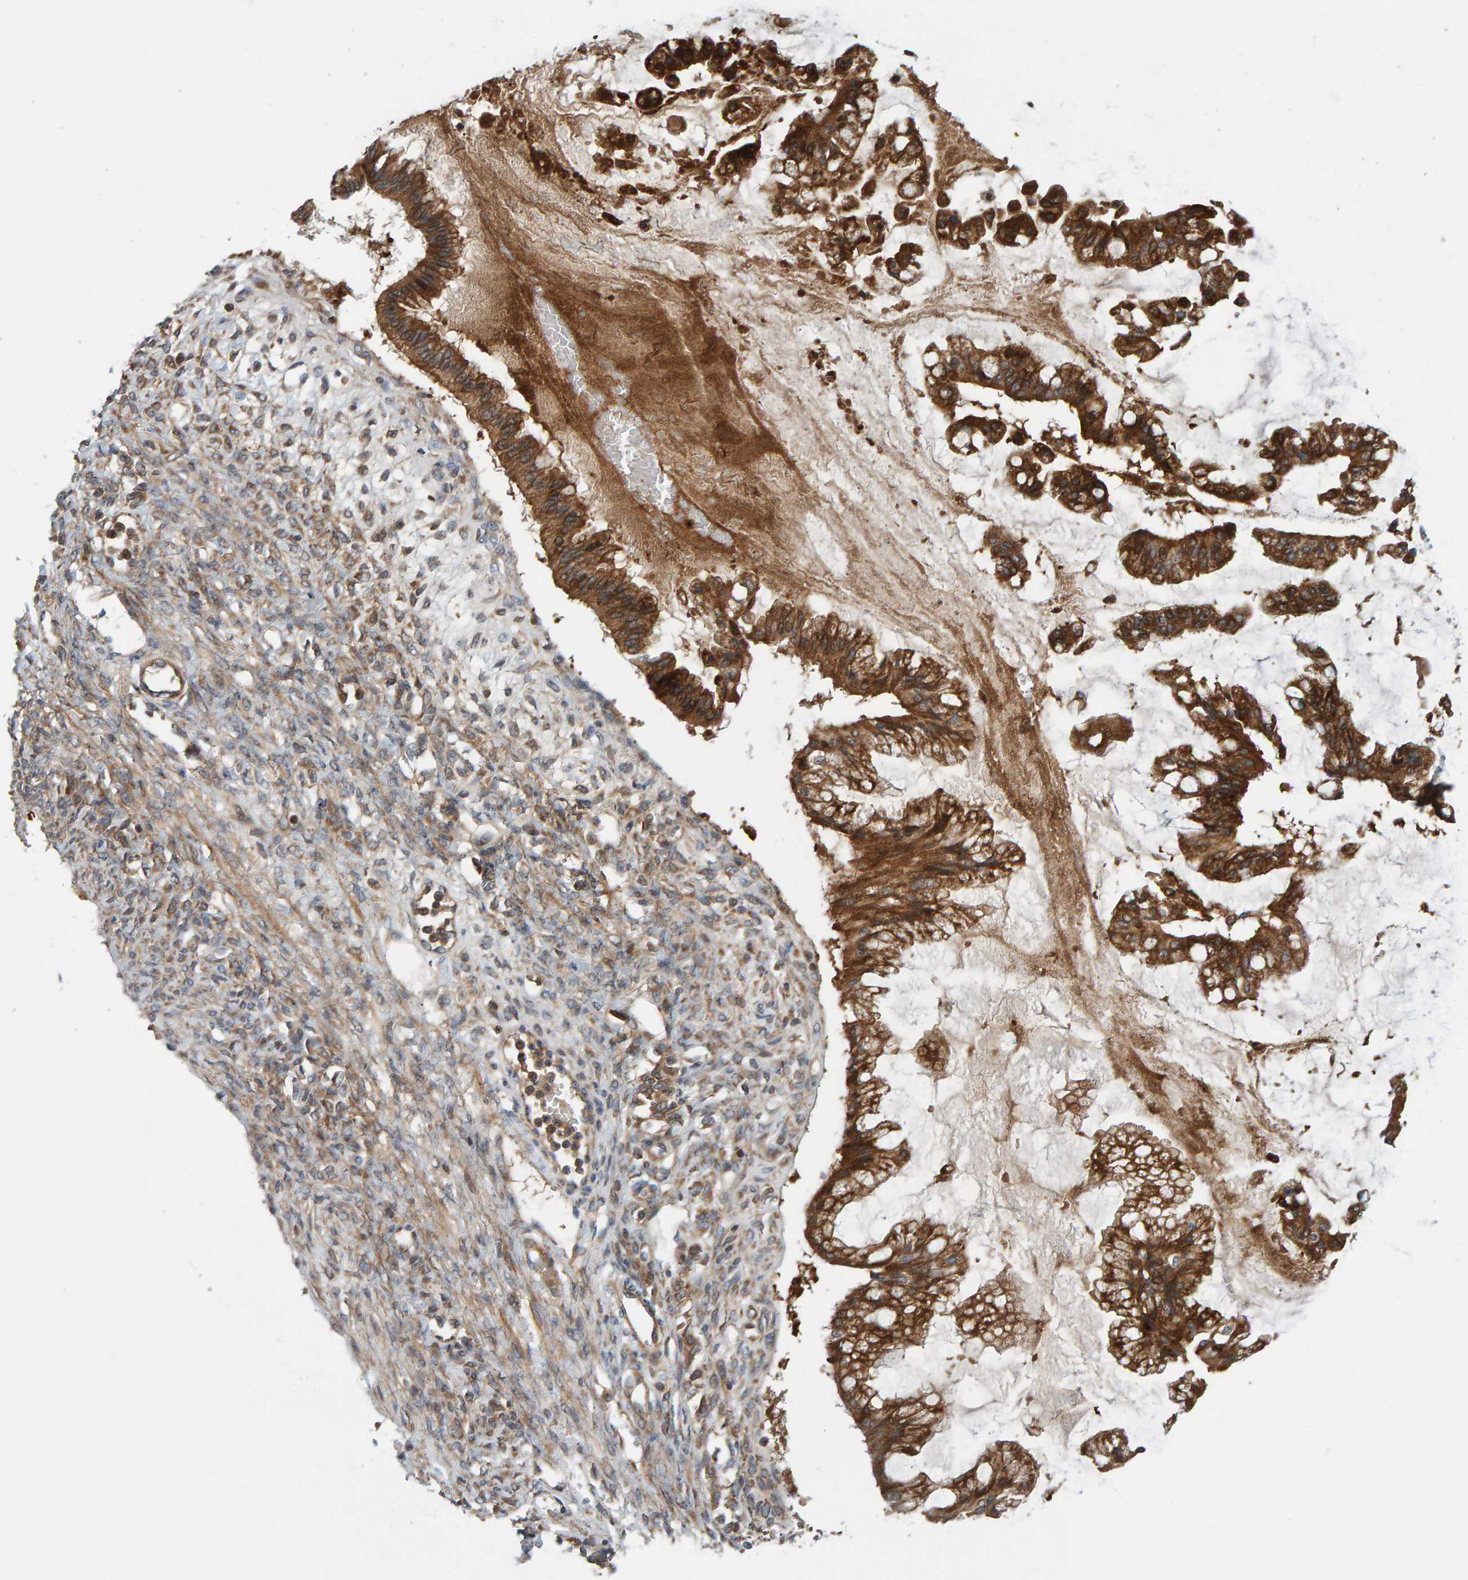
{"staining": {"intensity": "strong", "quantity": ">75%", "location": "cytoplasmic/membranous"}, "tissue": "ovarian cancer", "cell_type": "Tumor cells", "image_type": "cancer", "snomed": [{"axis": "morphology", "description": "Cystadenocarcinoma, mucinous, NOS"}, {"axis": "topography", "description": "Ovary"}], "caption": "Immunohistochemical staining of human mucinous cystadenocarcinoma (ovarian) displays high levels of strong cytoplasmic/membranous protein staining in about >75% of tumor cells.", "gene": "KIAA0753", "patient": {"sex": "female", "age": 73}}